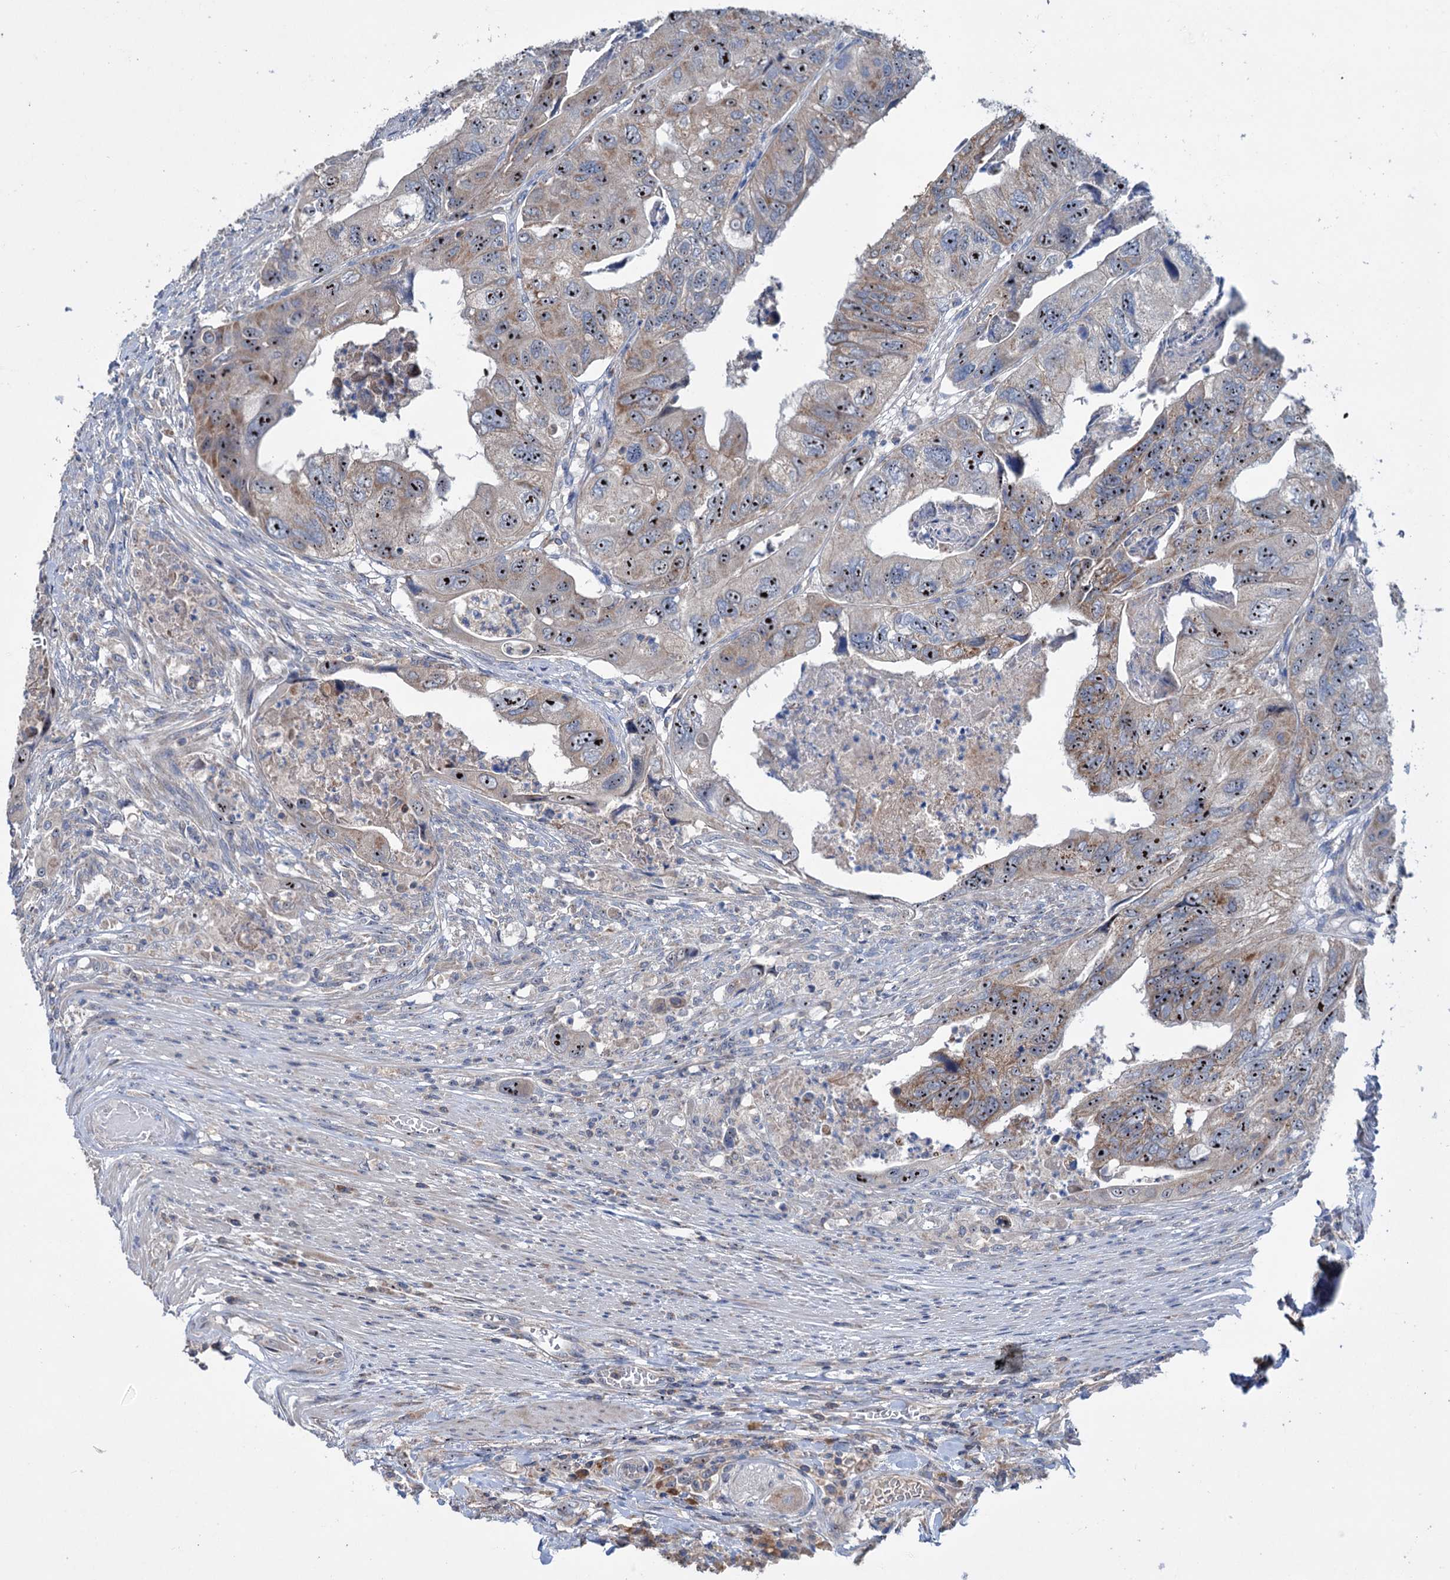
{"staining": {"intensity": "strong", "quantity": "25%-75%", "location": "cytoplasmic/membranous,nuclear"}, "tissue": "colorectal cancer", "cell_type": "Tumor cells", "image_type": "cancer", "snomed": [{"axis": "morphology", "description": "Adenocarcinoma, NOS"}, {"axis": "topography", "description": "Rectum"}], "caption": "Protein staining demonstrates strong cytoplasmic/membranous and nuclear positivity in approximately 25%-75% of tumor cells in adenocarcinoma (colorectal). (brown staining indicates protein expression, while blue staining denotes nuclei).", "gene": "HTR3B", "patient": {"sex": "male", "age": 63}}